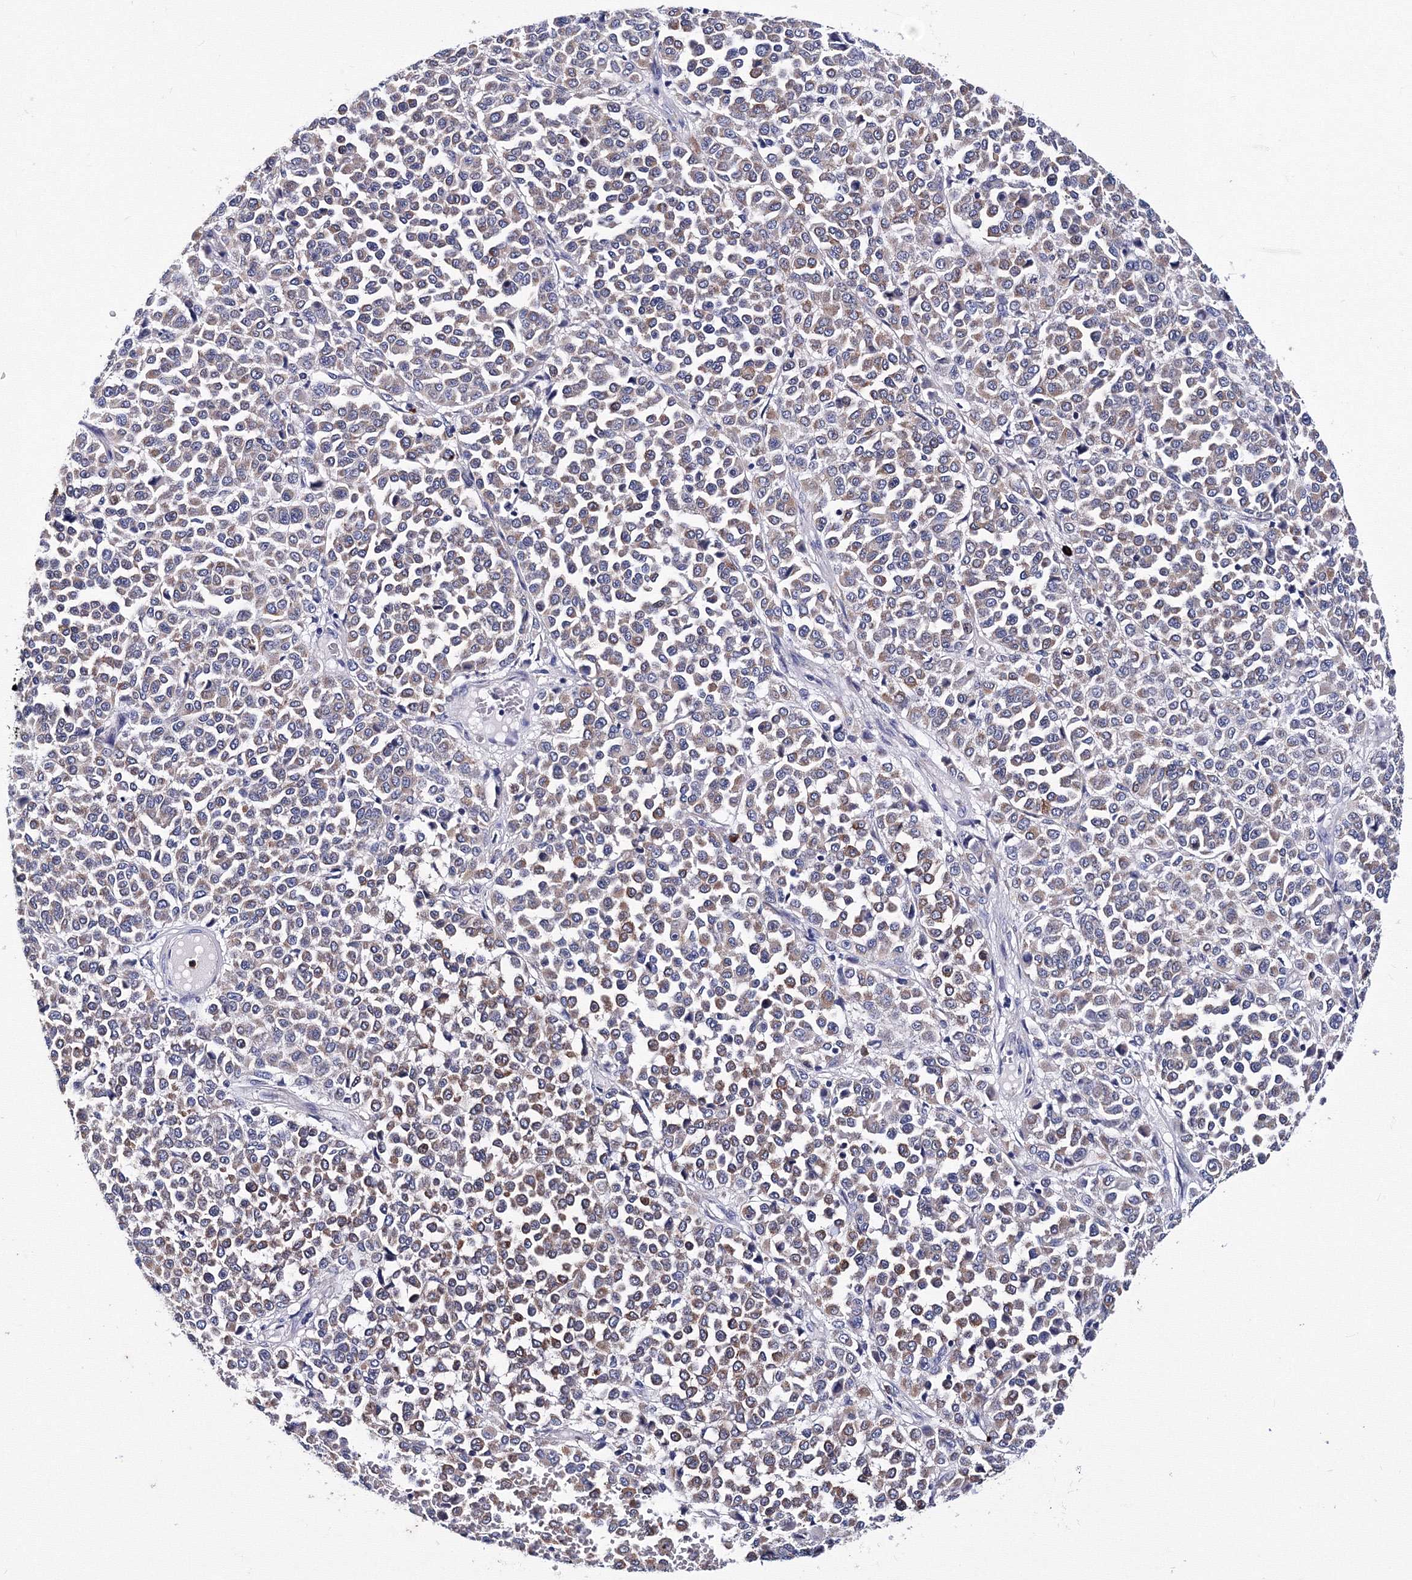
{"staining": {"intensity": "weak", "quantity": "25%-75%", "location": "cytoplasmic/membranous"}, "tissue": "melanoma", "cell_type": "Tumor cells", "image_type": "cancer", "snomed": [{"axis": "morphology", "description": "Malignant melanoma, Metastatic site"}, {"axis": "topography", "description": "Pancreas"}], "caption": "Protein staining of malignant melanoma (metastatic site) tissue shows weak cytoplasmic/membranous expression in approximately 25%-75% of tumor cells.", "gene": "TRPM2", "patient": {"sex": "female", "age": 30}}